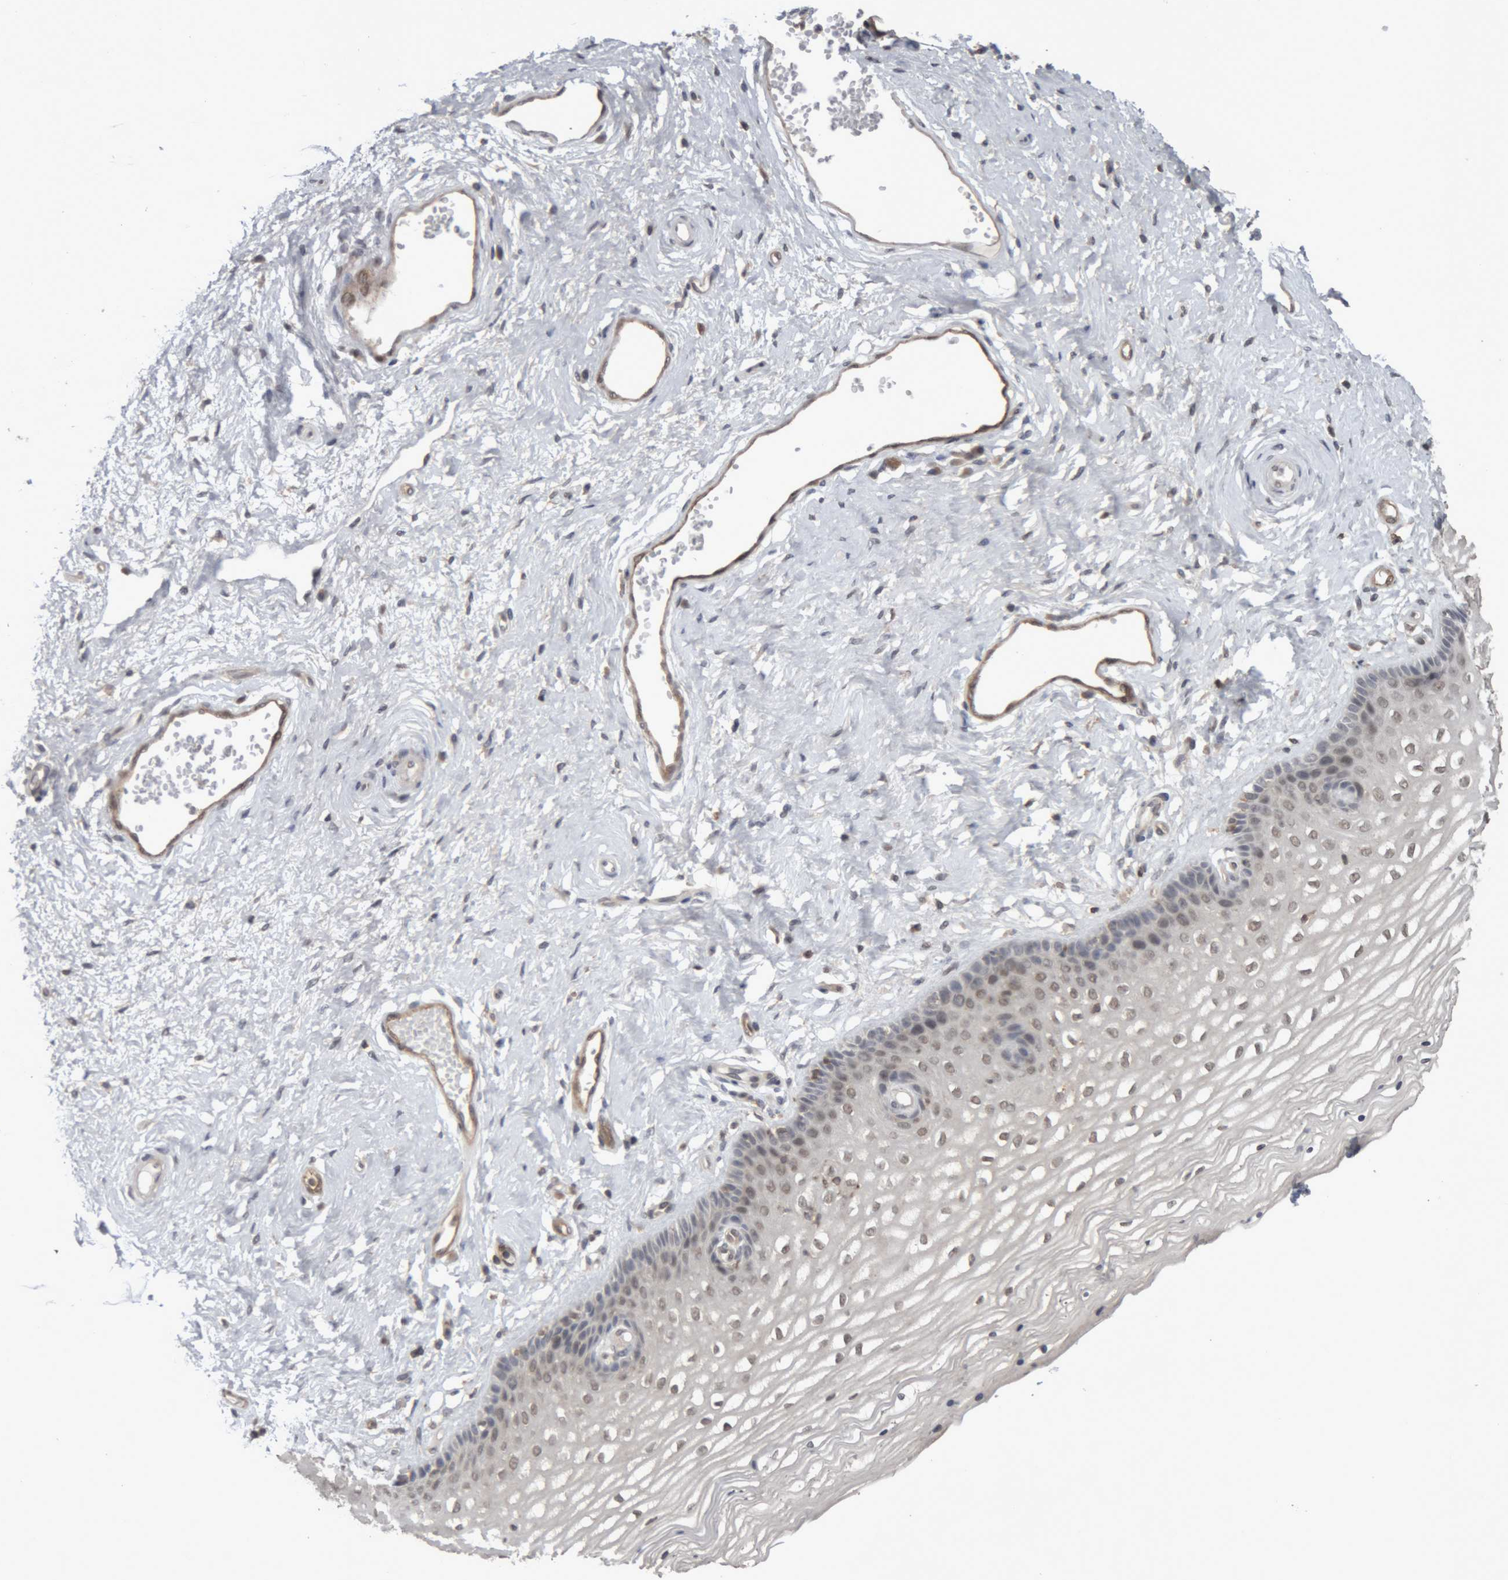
{"staining": {"intensity": "weak", "quantity": "25%-75%", "location": "nuclear"}, "tissue": "vagina", "cell_type": "Squamous epithelial cells", "image_type": "normal", "snomed": [{"axis": "morphology", "description": "Normal tissue, NOS"}, {"axis": "topography", "description": "Vagina"}], "caption": "An IHC photomicrograph of unremarkable tissue is shown. Protein staining in brown labels weak nuclear positivity in vagina within squamous epithelial cells. The staining was performed using DAB, with brown indicating positive protein expression. Nuclei are stained blue with hematoxylin.", "gene": "NFATC2", "patient": {"sex": "female", "age": 46}}